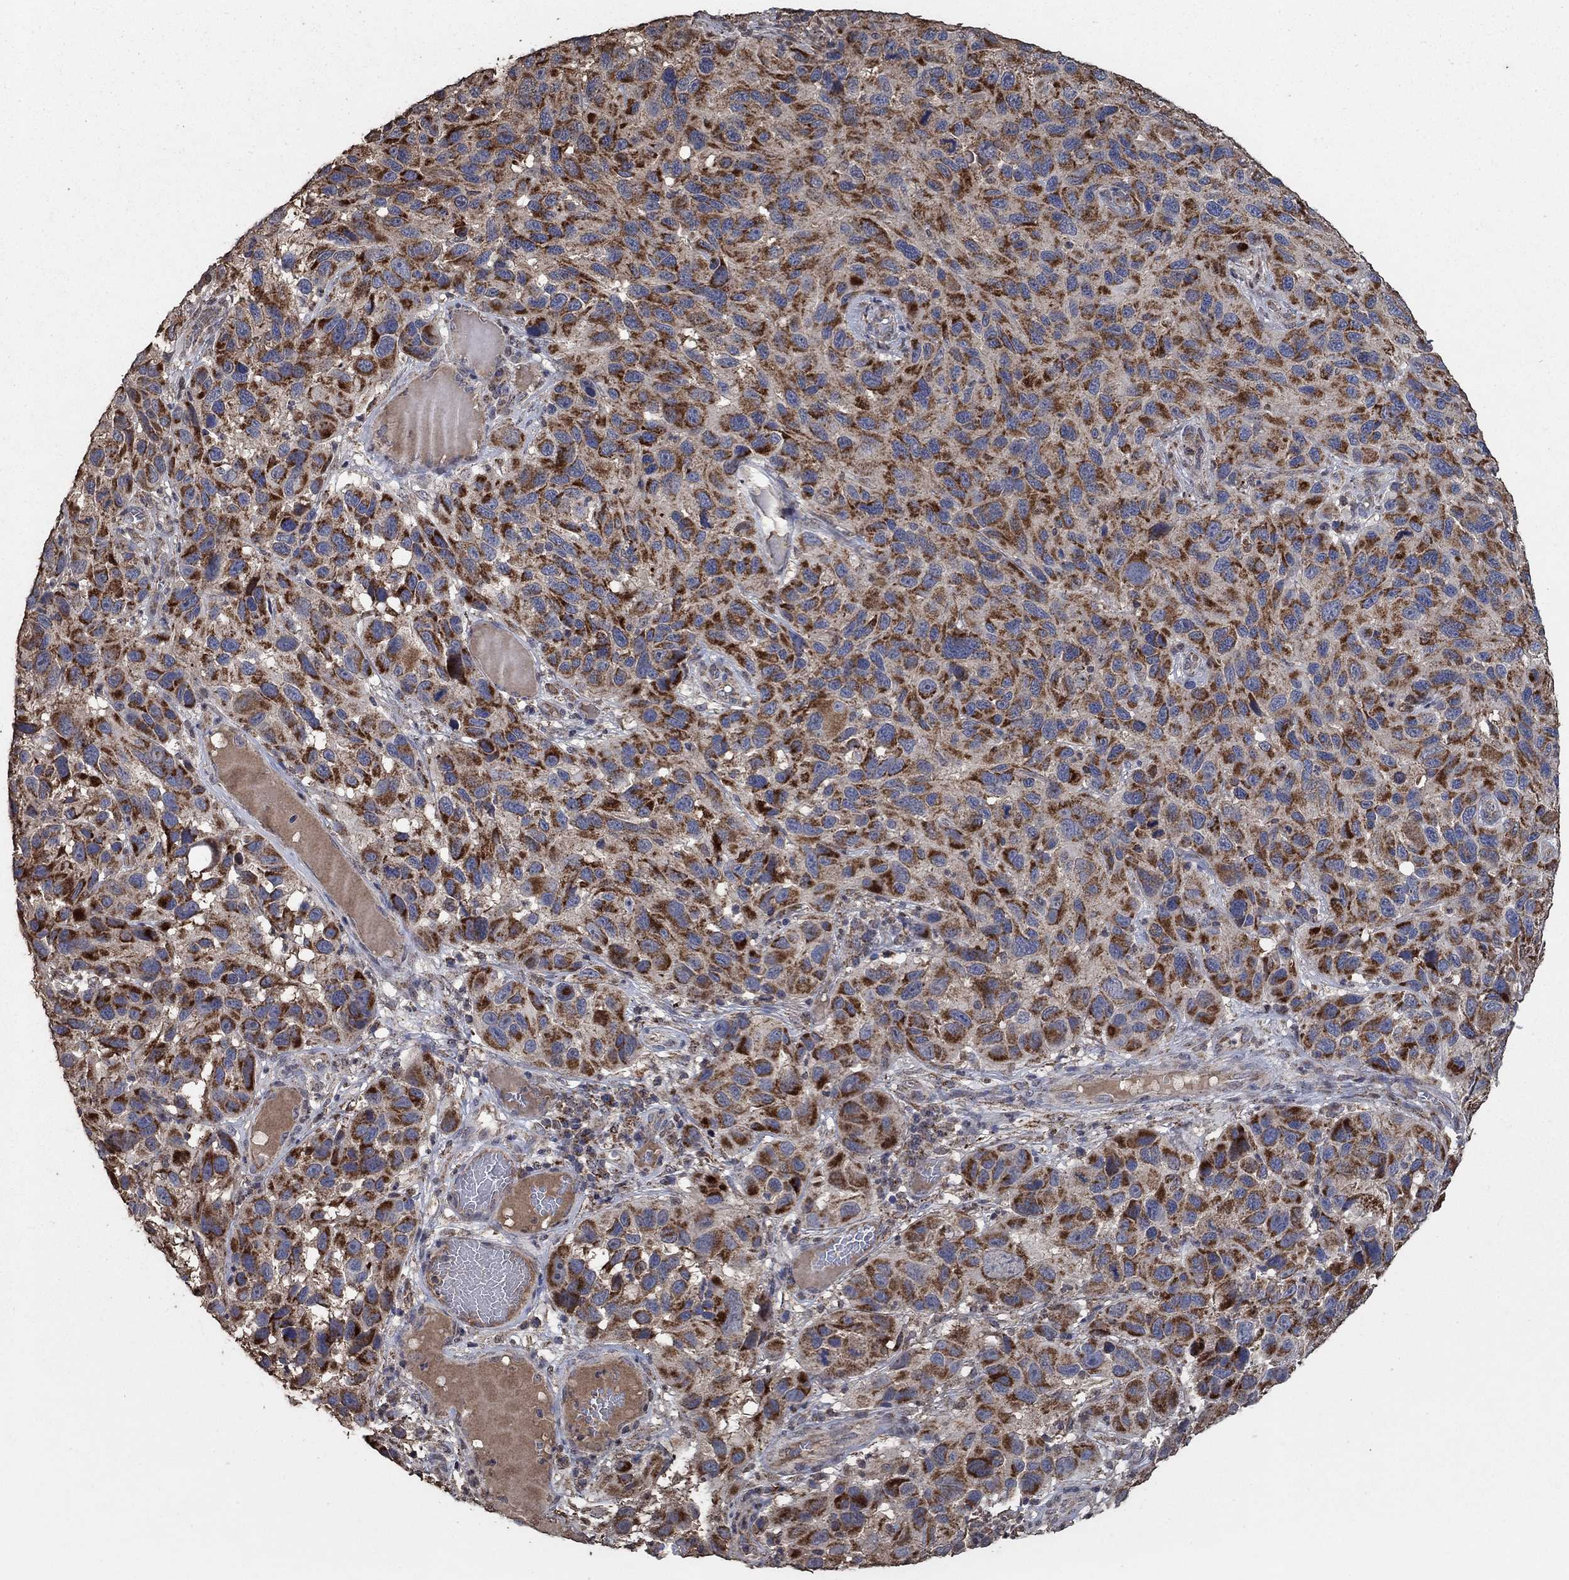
{"staining": {"intensity": "strong", "quantity": ">75%", "location": "cytoplasmic/membranous"}, "tissue": "melanoma", "cell_type": "Tumor cells", "image_type": "cancer", "snomed": [{"axis": "morphology", "description": "Malignant melanoma, NOS"}, {"axis": "topography", "description": "Skin"}], "caption": "A high amount of strong cytoplasmic/membranous positivity is seen in approximately >75% of tumor cells in melanoma tissue.", "gene": "MRPS24", "patient": {"sex": "male", "age": 53}}